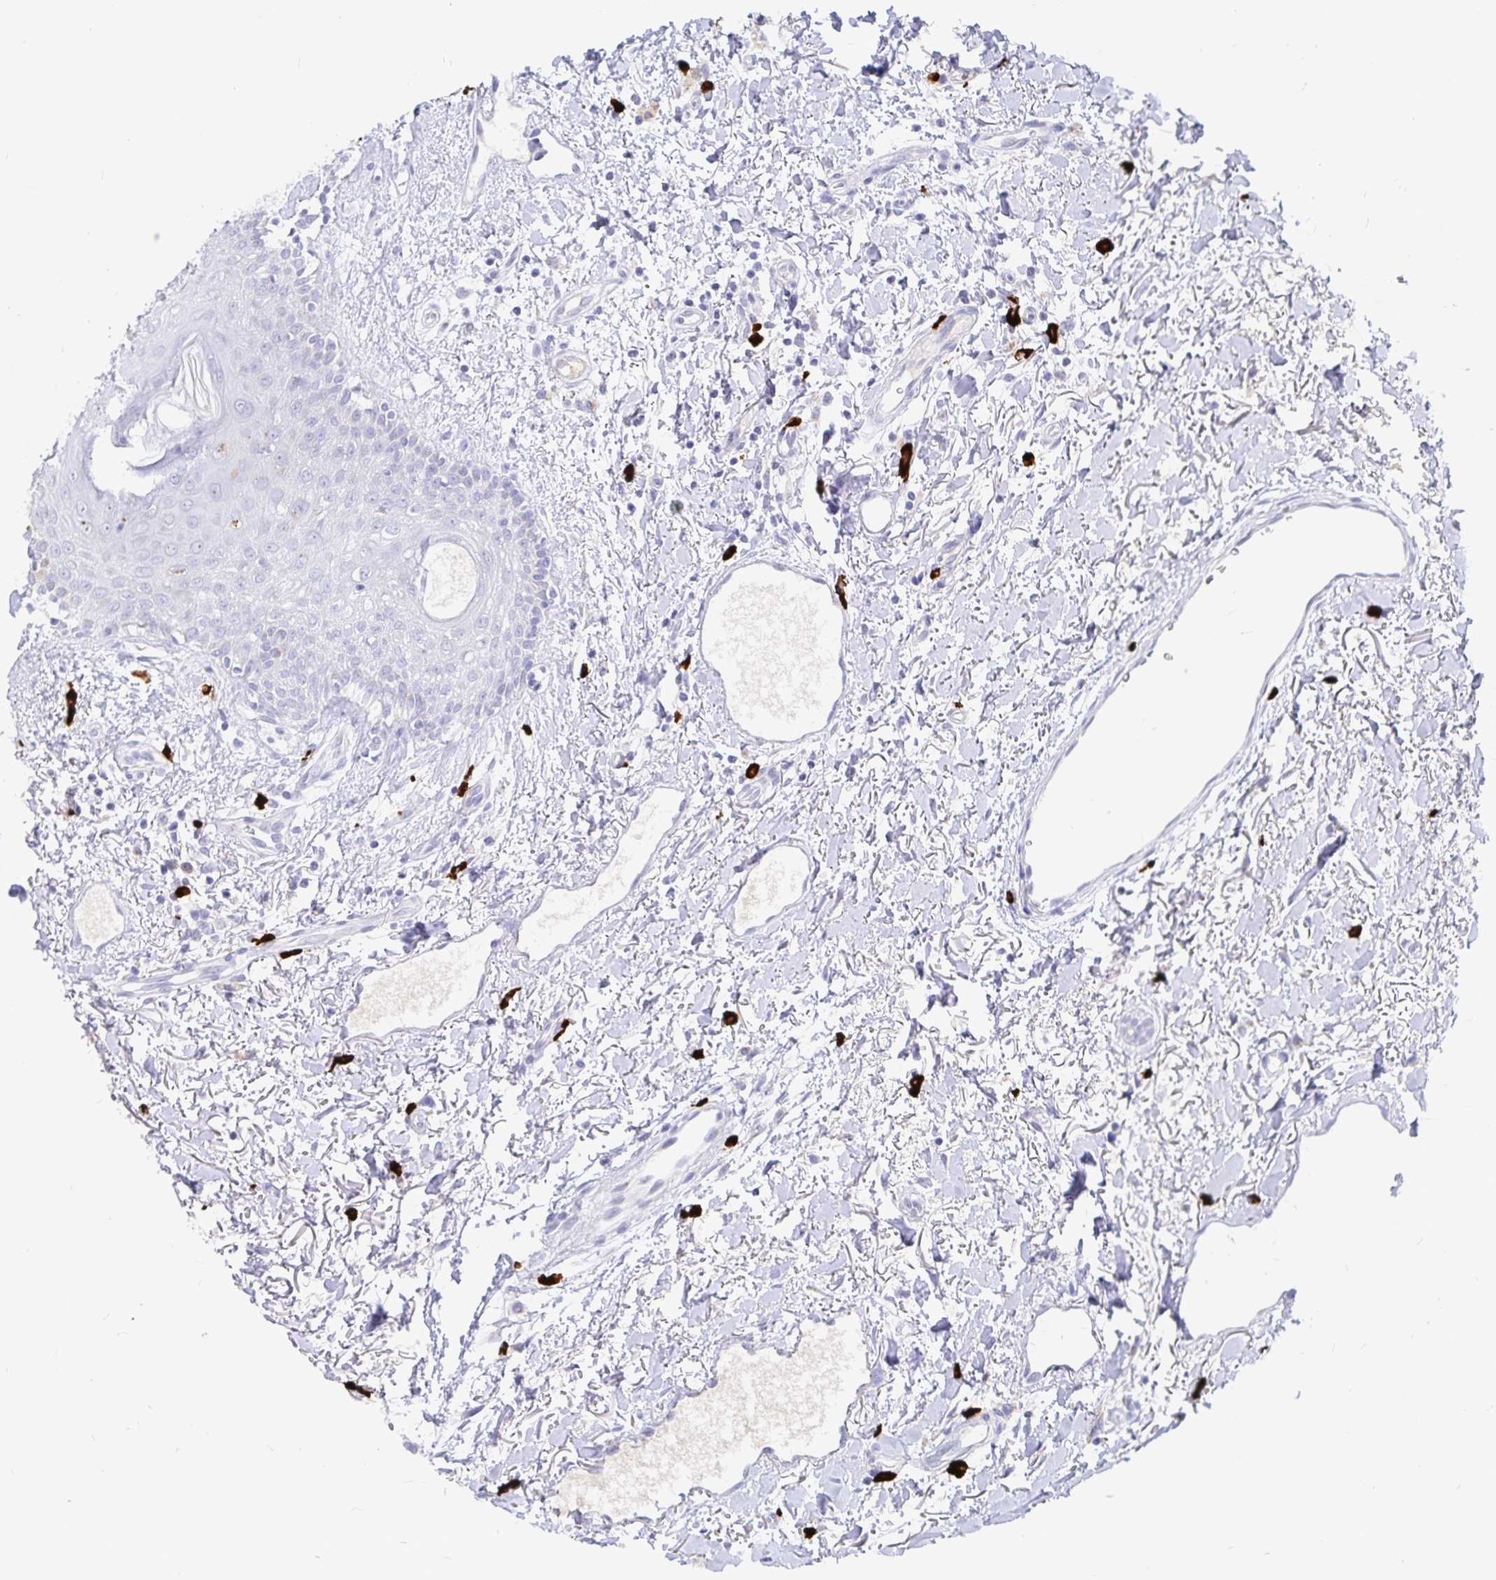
{"staining": {"intensity": "weak", "quantity": "25%-75%", "location": "cytoplasmic/membranous"}, "tissue": "breast cancer", "cell_type": "Tumor cells", "image_type": "cancer", "snomed": [{"axis": "morphology", "description": "Duct carcinoma"}, {"axis": "topography", "description": "Breast"}], "caption": "Protein expression analysis of human intraductal carcinoma (breast) reveals weak cytoplasmic/membranous expression in approximately 25%-75% of tumor cells.", "gene": "PKHD1", "patient": {"sex": "female", "age": 54}}